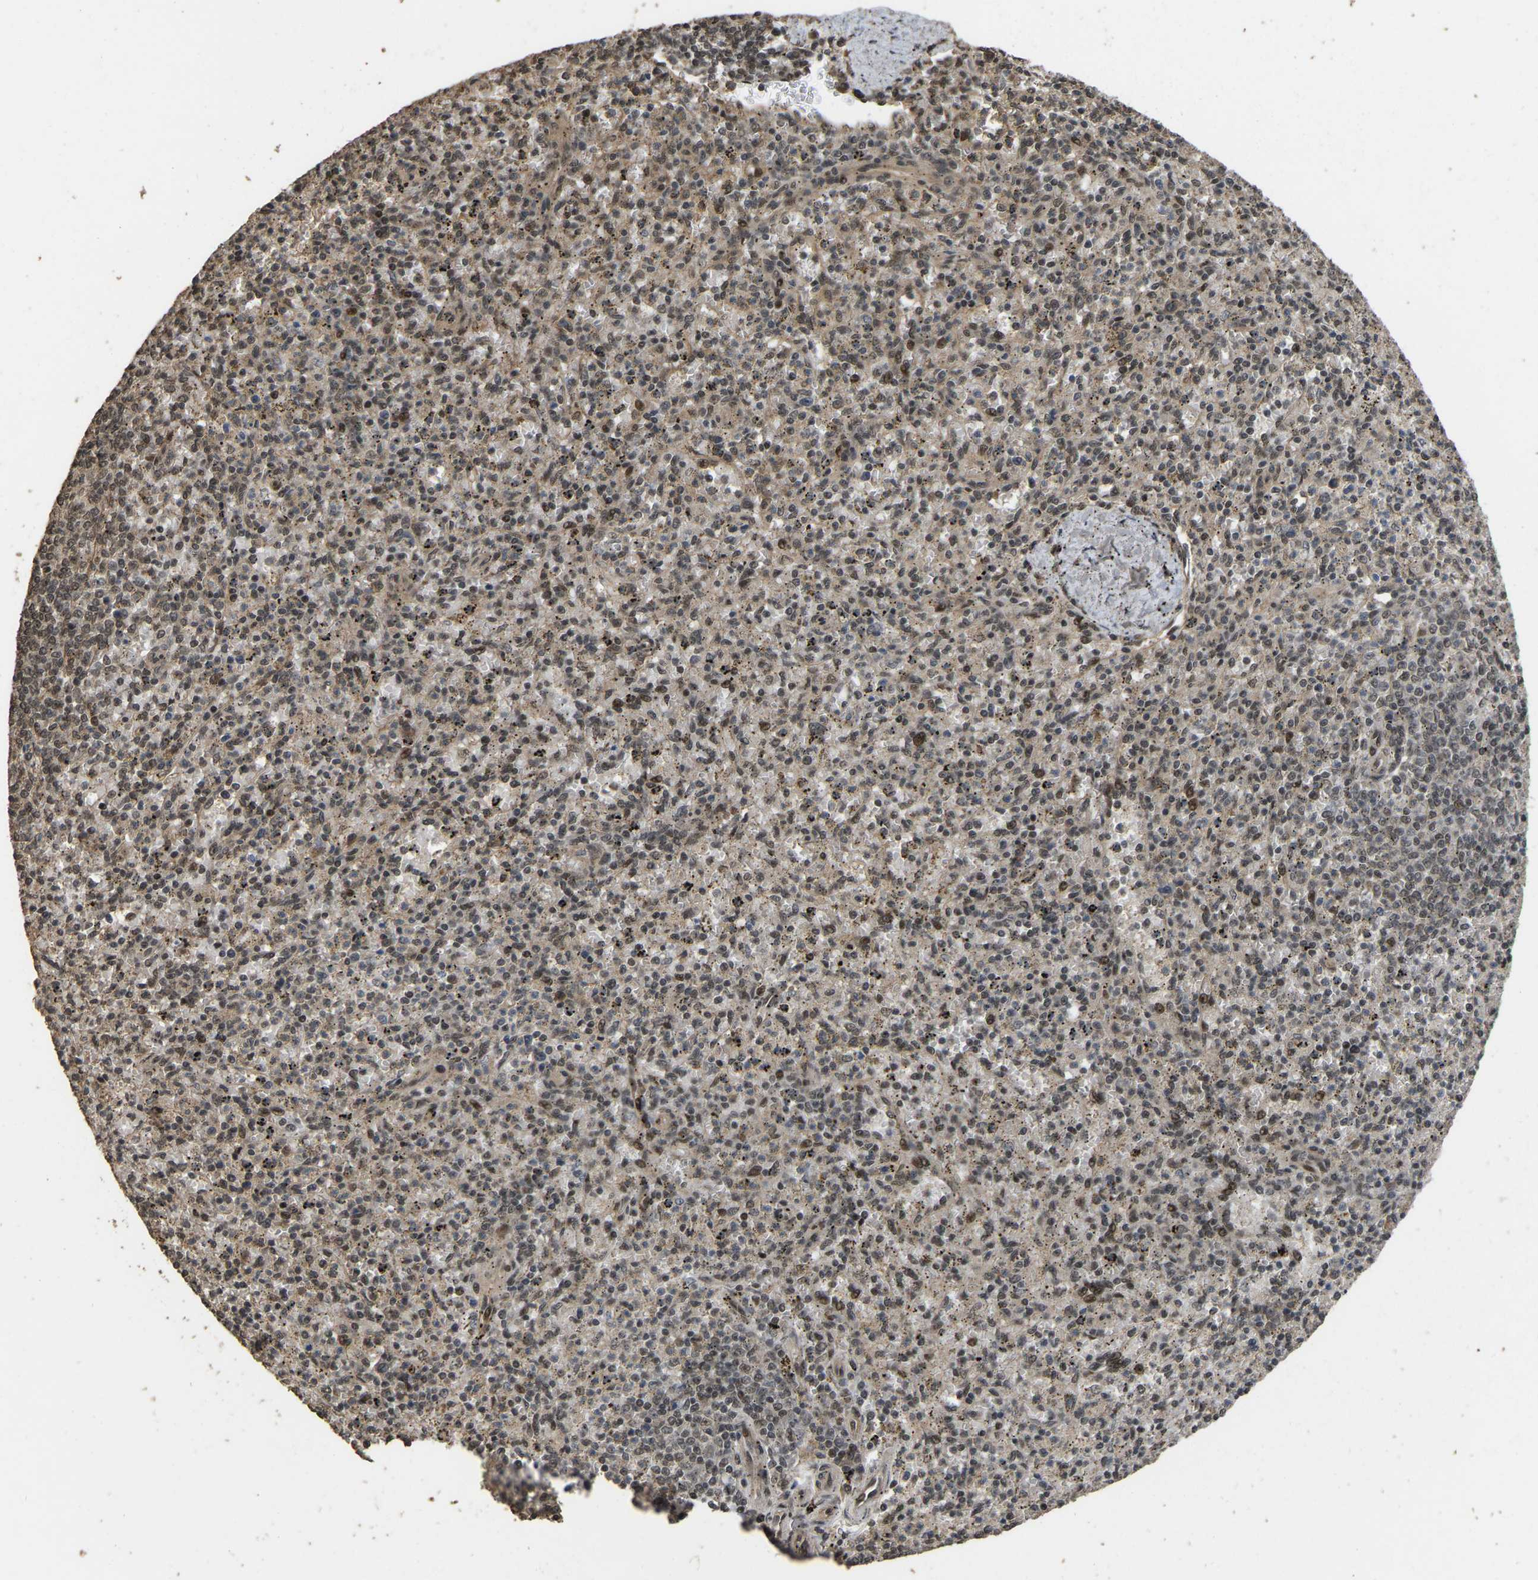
{"staining": {"intensity": "moderate", "quantity": "25%-75%", "location": "nuclear"}, "tissue": "spleen", "cell_type": "Cells in red pulp", "image_type": "normal", "snomed": [{"axis": "morphology", "description": "Normal tissue, NOS"}, {"axis": "topography", "description": "Spleen"}], "caption": "Human spleen stained for a protein (brown) demonstrates moderate nuclear positive positivity in approximately 25%-75% of cells in red pulp.", "gene": "ARHGAP23", "patient": {"sex": "male", "age": 72}}